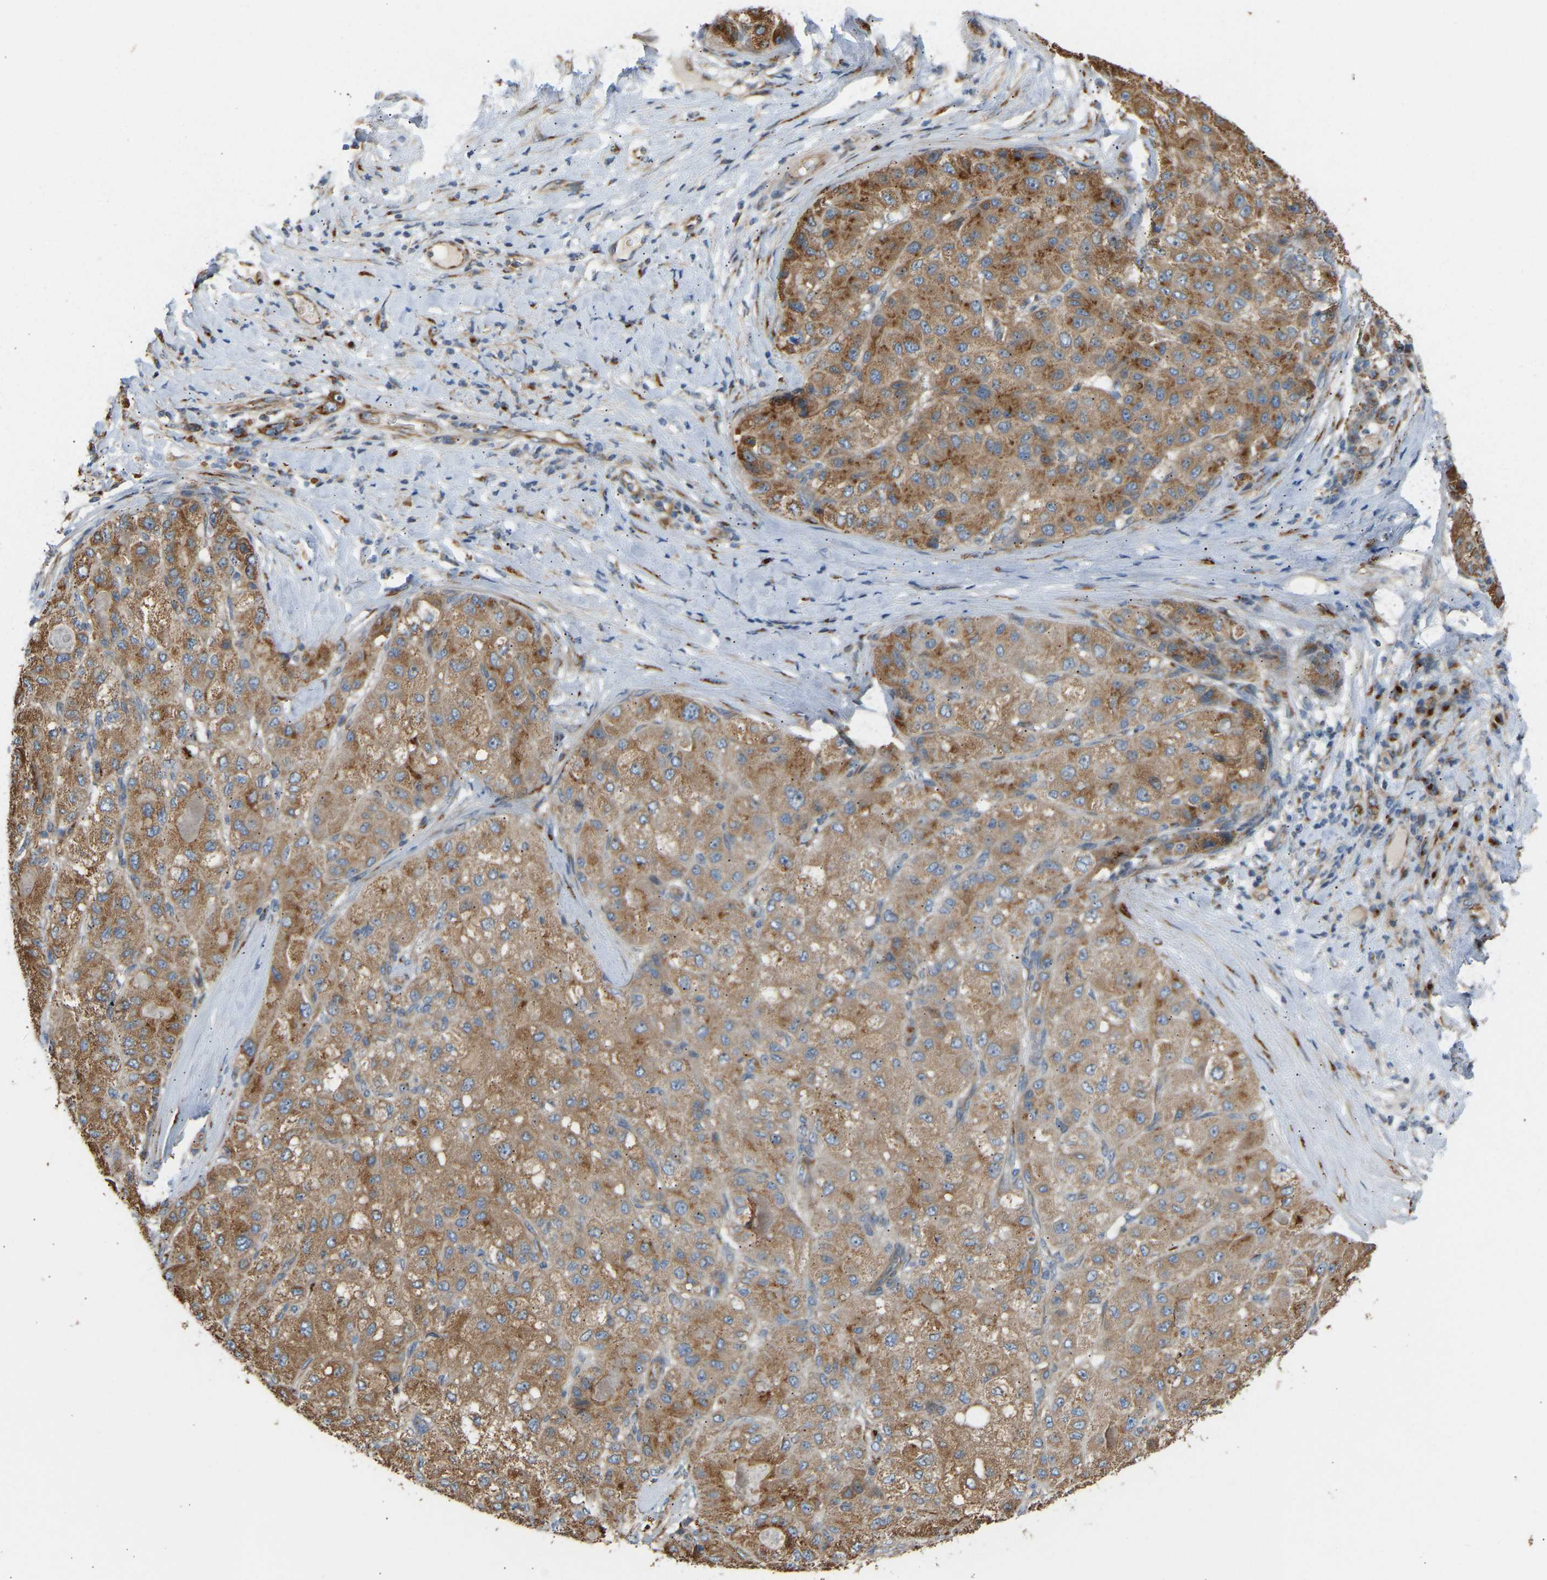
{"staining": {"intensity": "moderate", "quantity": ">75%", "location": "cytoplasmic/membranous"}, "tissue": "liver cancer", "cell_type": "Tumor cells", "image_type": "cancer", "snomed": [{"axis": "morphology", "description": "Carcinoma, Hepatocellular, NOS"}, {"axis": "topography", "description": "Liver"}], "caption": "Immunohistochemical staining of human liver cancer (hepatocellular carcinoma) demonstrates medium levels of moderate cytoplasmic/membranous protein staining in approximately >75% of tumor cells.", "gene": "YIPF2", "patient": {"sex": "male", "age": 80}}